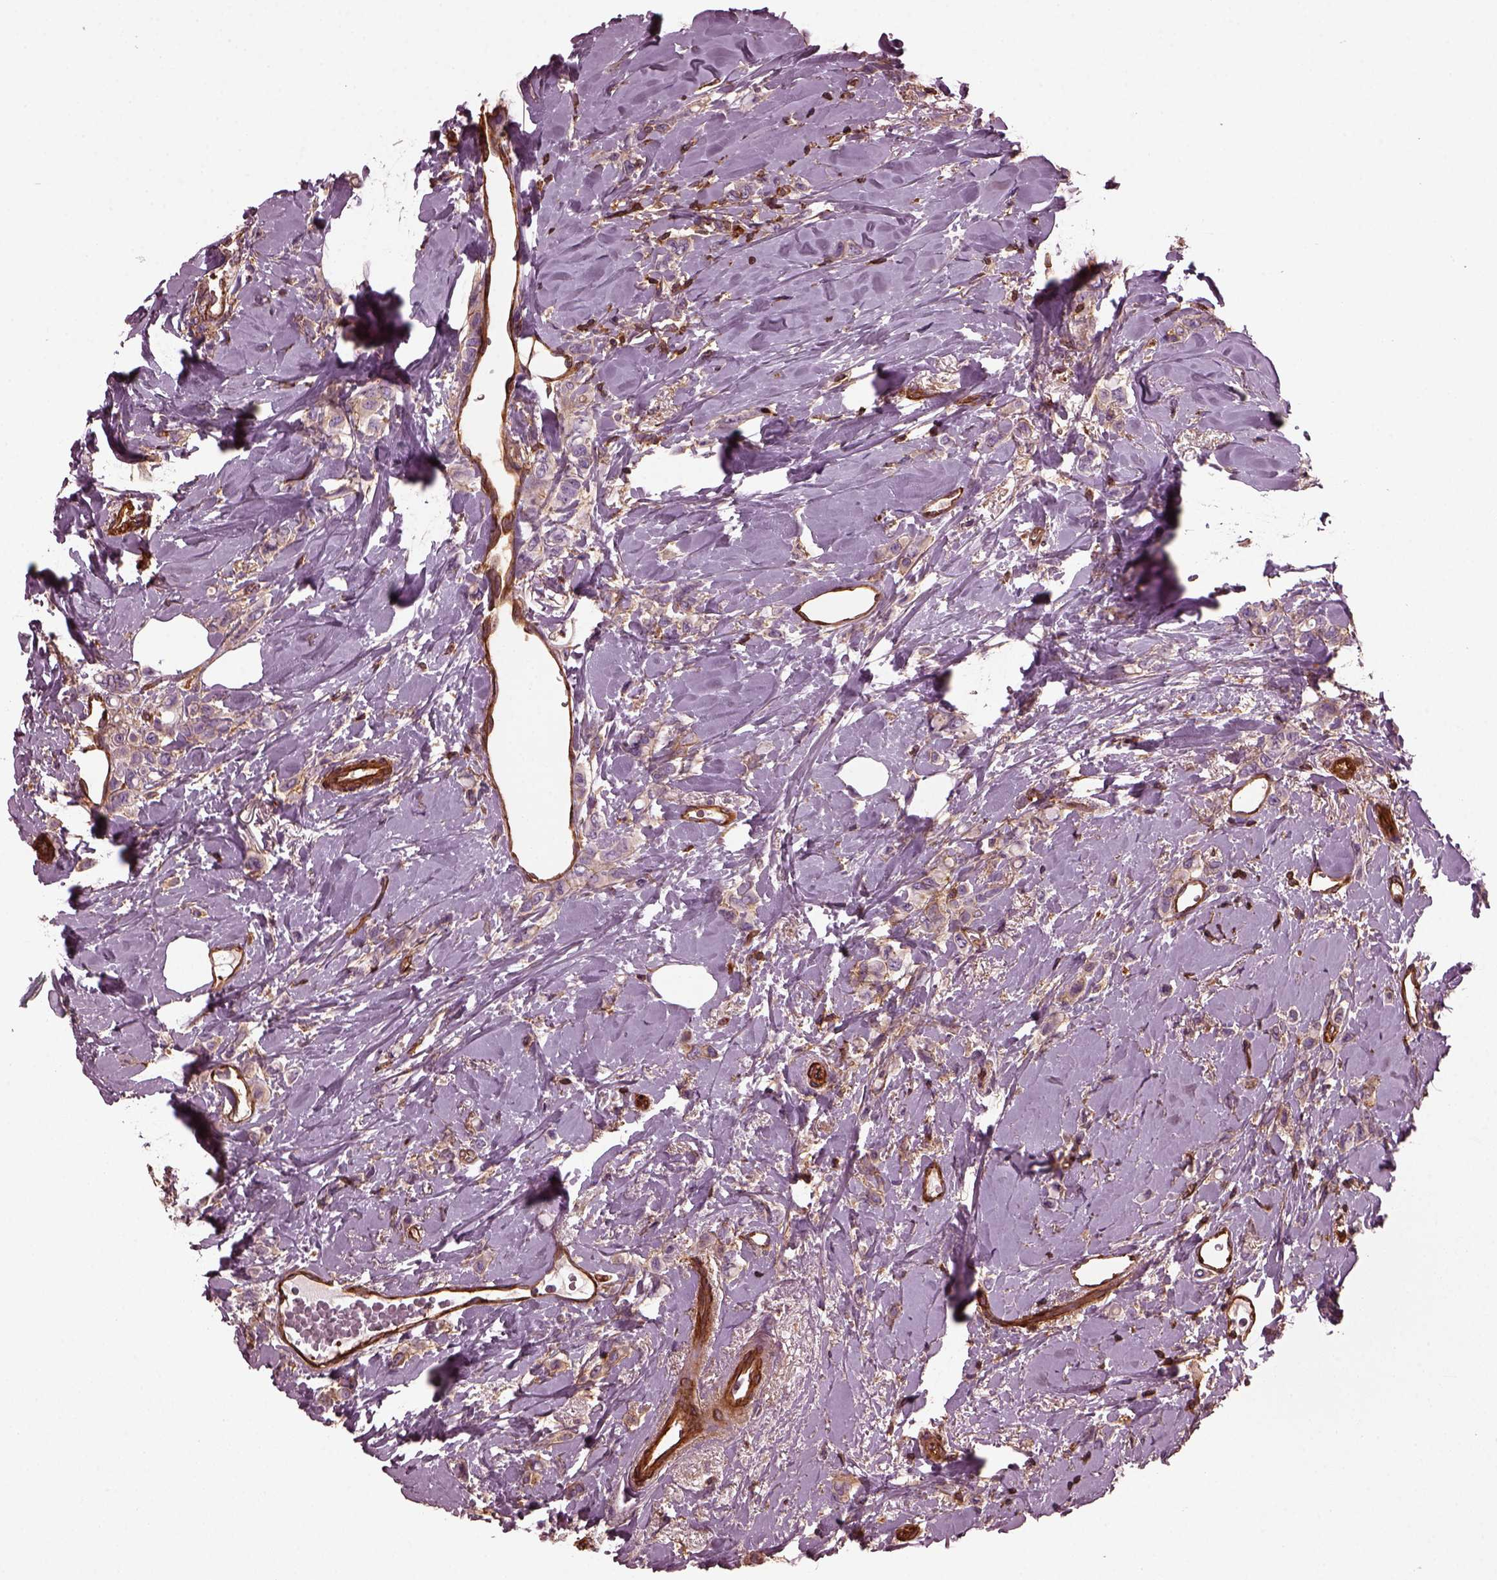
{"staining": {"intensity": "weak", "quantity": ">75%", "location": "cytoplasmic/membranous"}, "tissue": "breast cancer", "cell_type": "Tumor cells", "image_type": "cancer", "snomed": [{"axis": "morphology", "description": "Lobular carcinoma"}, {"axis": "topography", "description": "Breast"}], "caption": "A brown stain highlights weak cytoplasmic/membranous expression of a protein in breast cancer (lobular carcinoma) tumor cells.", "gene": "MYL6", "patient": {"sex": "female", "age": 66}}